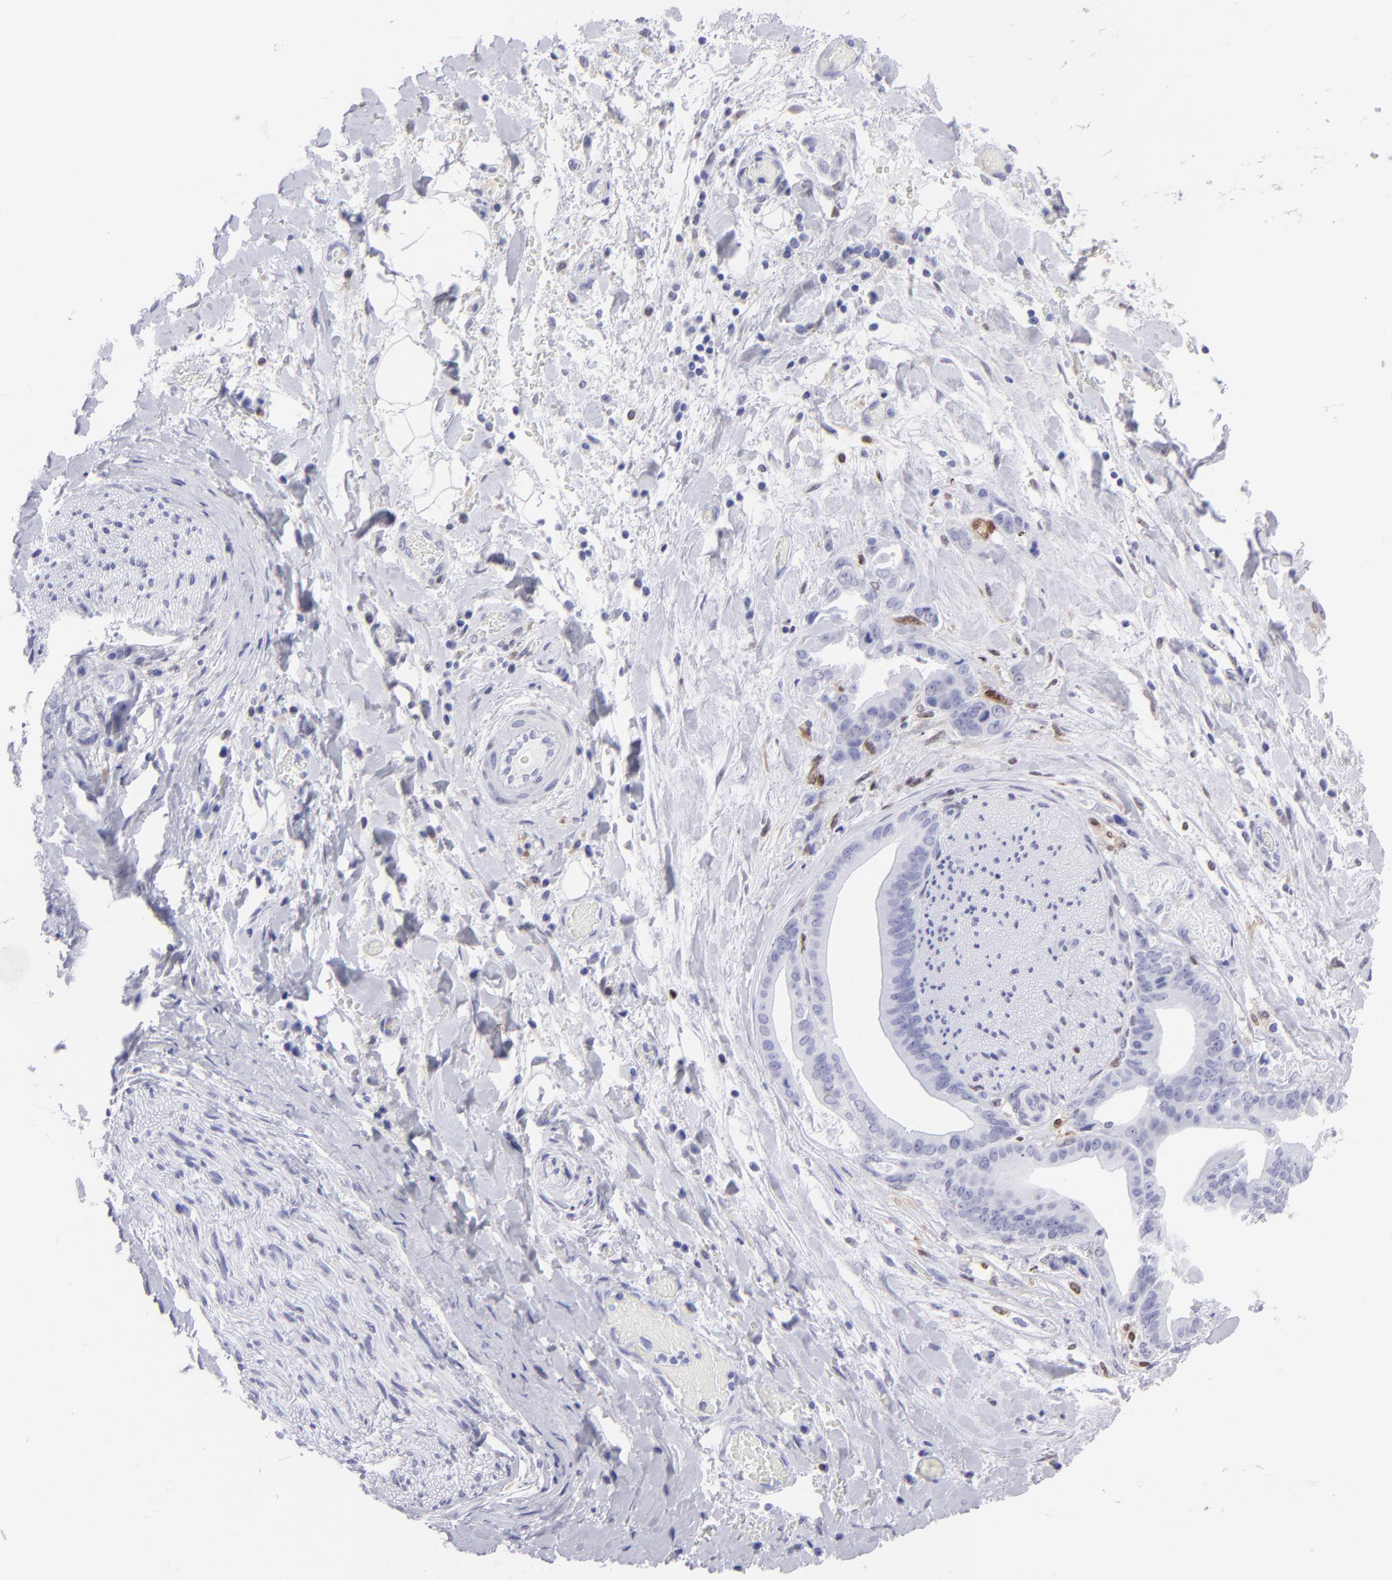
{"staining": {"intensity": "negative", "quantity": "none", "location": "none"}, "tissue": "liver cancer", "cell_type": "Tumor cells", "image_type": "cancer", "snomed": [{"axis": "morphology", "description": "Cholangiocarcinoma"}, {"axis": "topography", "description": "Liver"}], "caption": "DAB (3,3'-diaminobenzidine) immunohistochemical staining of human liver cancer (cholangiocarcinoma) shows no significant staining in tumor cells. (DAB immunohistochemistry (IHC), high magnification).", "gene": "MITF", "patient": {"sex": "male", "age": 58}}